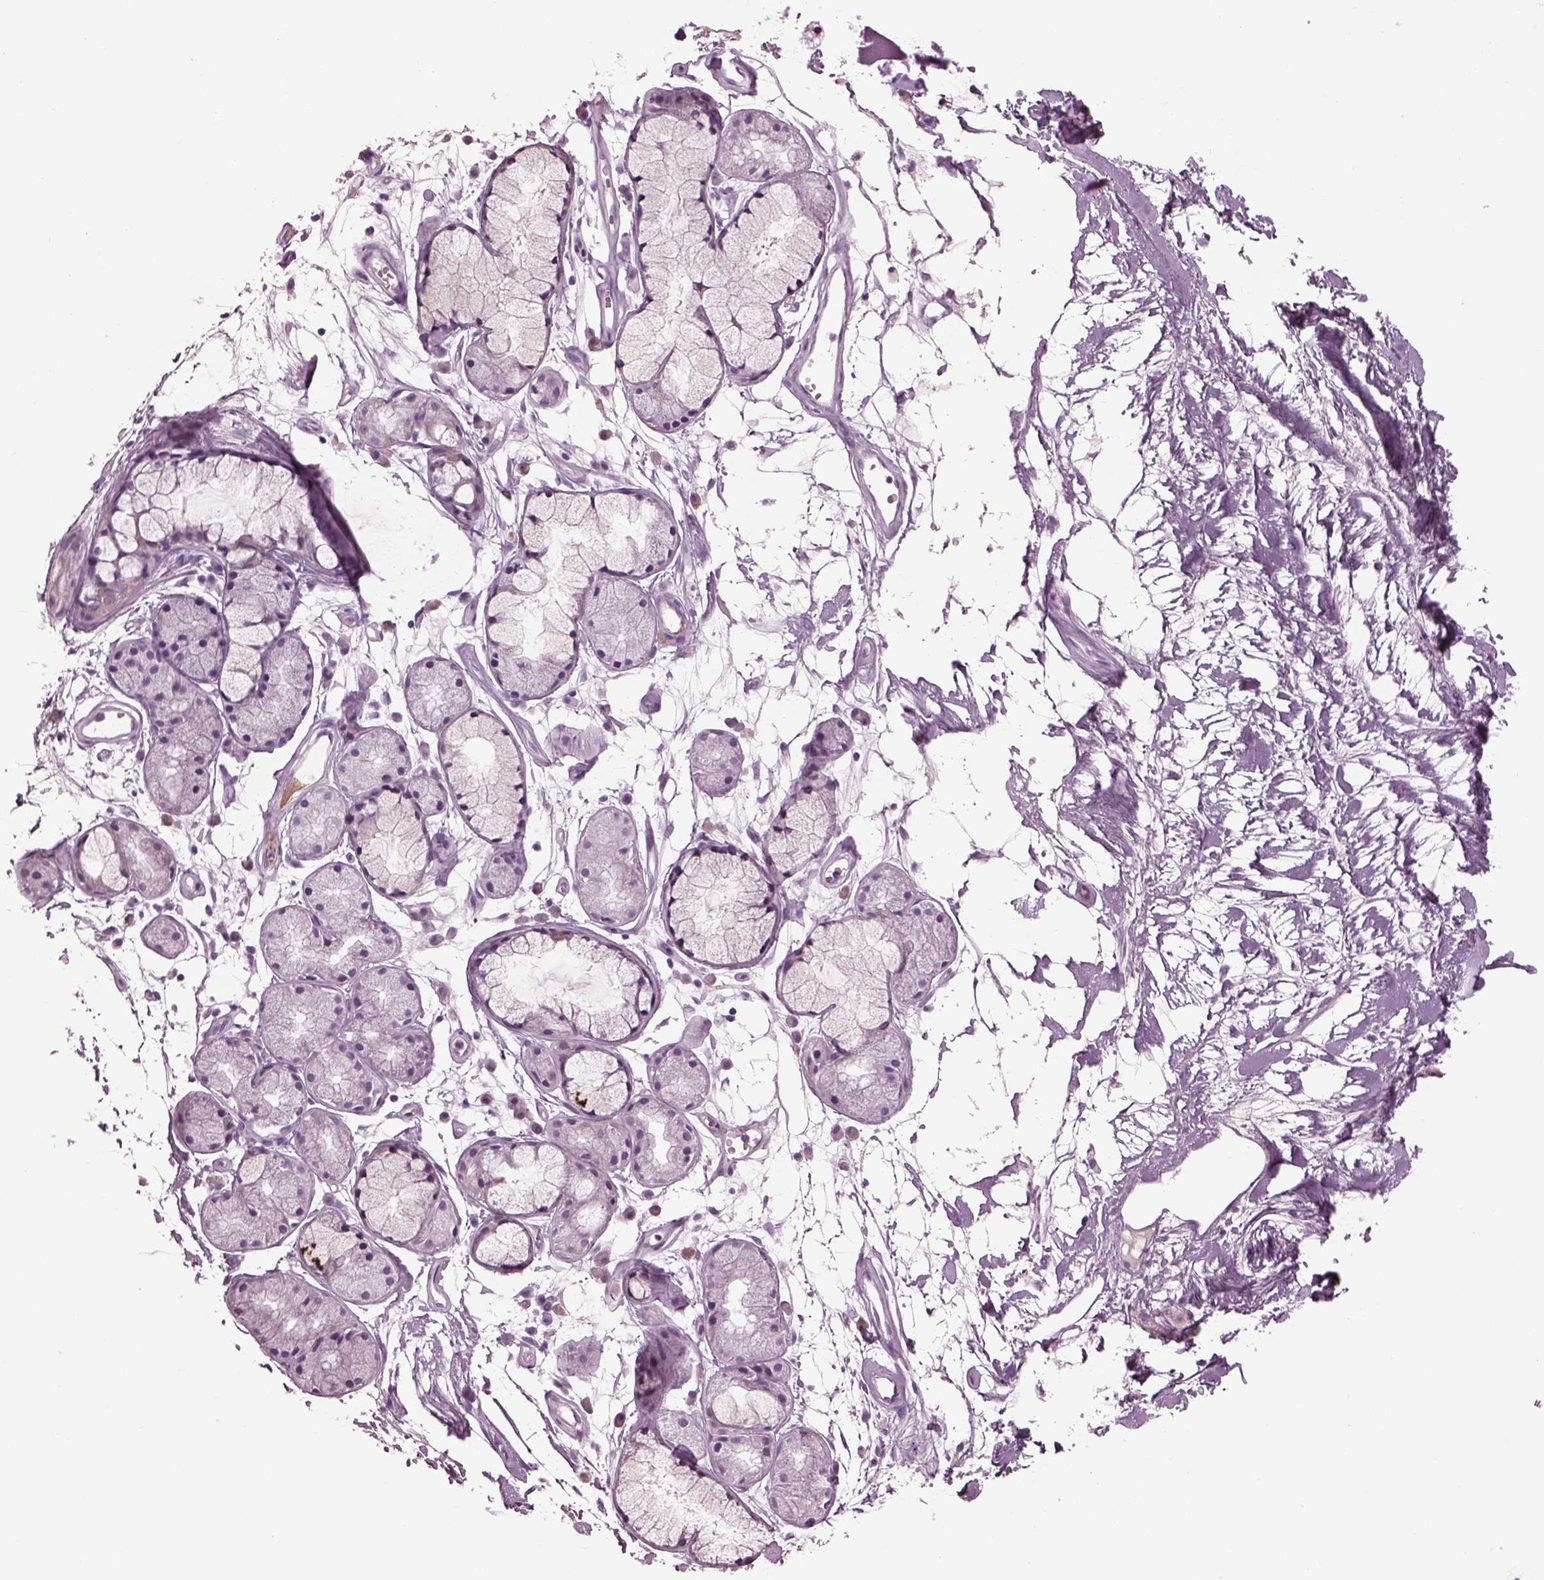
{"staining": {"intensity": "negative", "quantity": "none", "location": "none"}, "tissue": "soft tissue", "cell_type": "Chondrocytes", "image_type": "normal", "snomed": [{"axis": "morphology", "description": "Normal tissue, NOS"}, {"axis": "morphology", "description": "Squamous cell carcinoma, NOS"}, {"axis": "topography", "description": "Cartilage tissue"}, {"axis": "topography", "description": "Lung"}], "caption": "Immunohistochemistry (IHC) histopathology image of unremarkable soft tissue stained for a protein (brown), which reveals no expression in chondrocytes.", "gene": "CYLC1", "patient": {"sex": "male", "age": 66}}